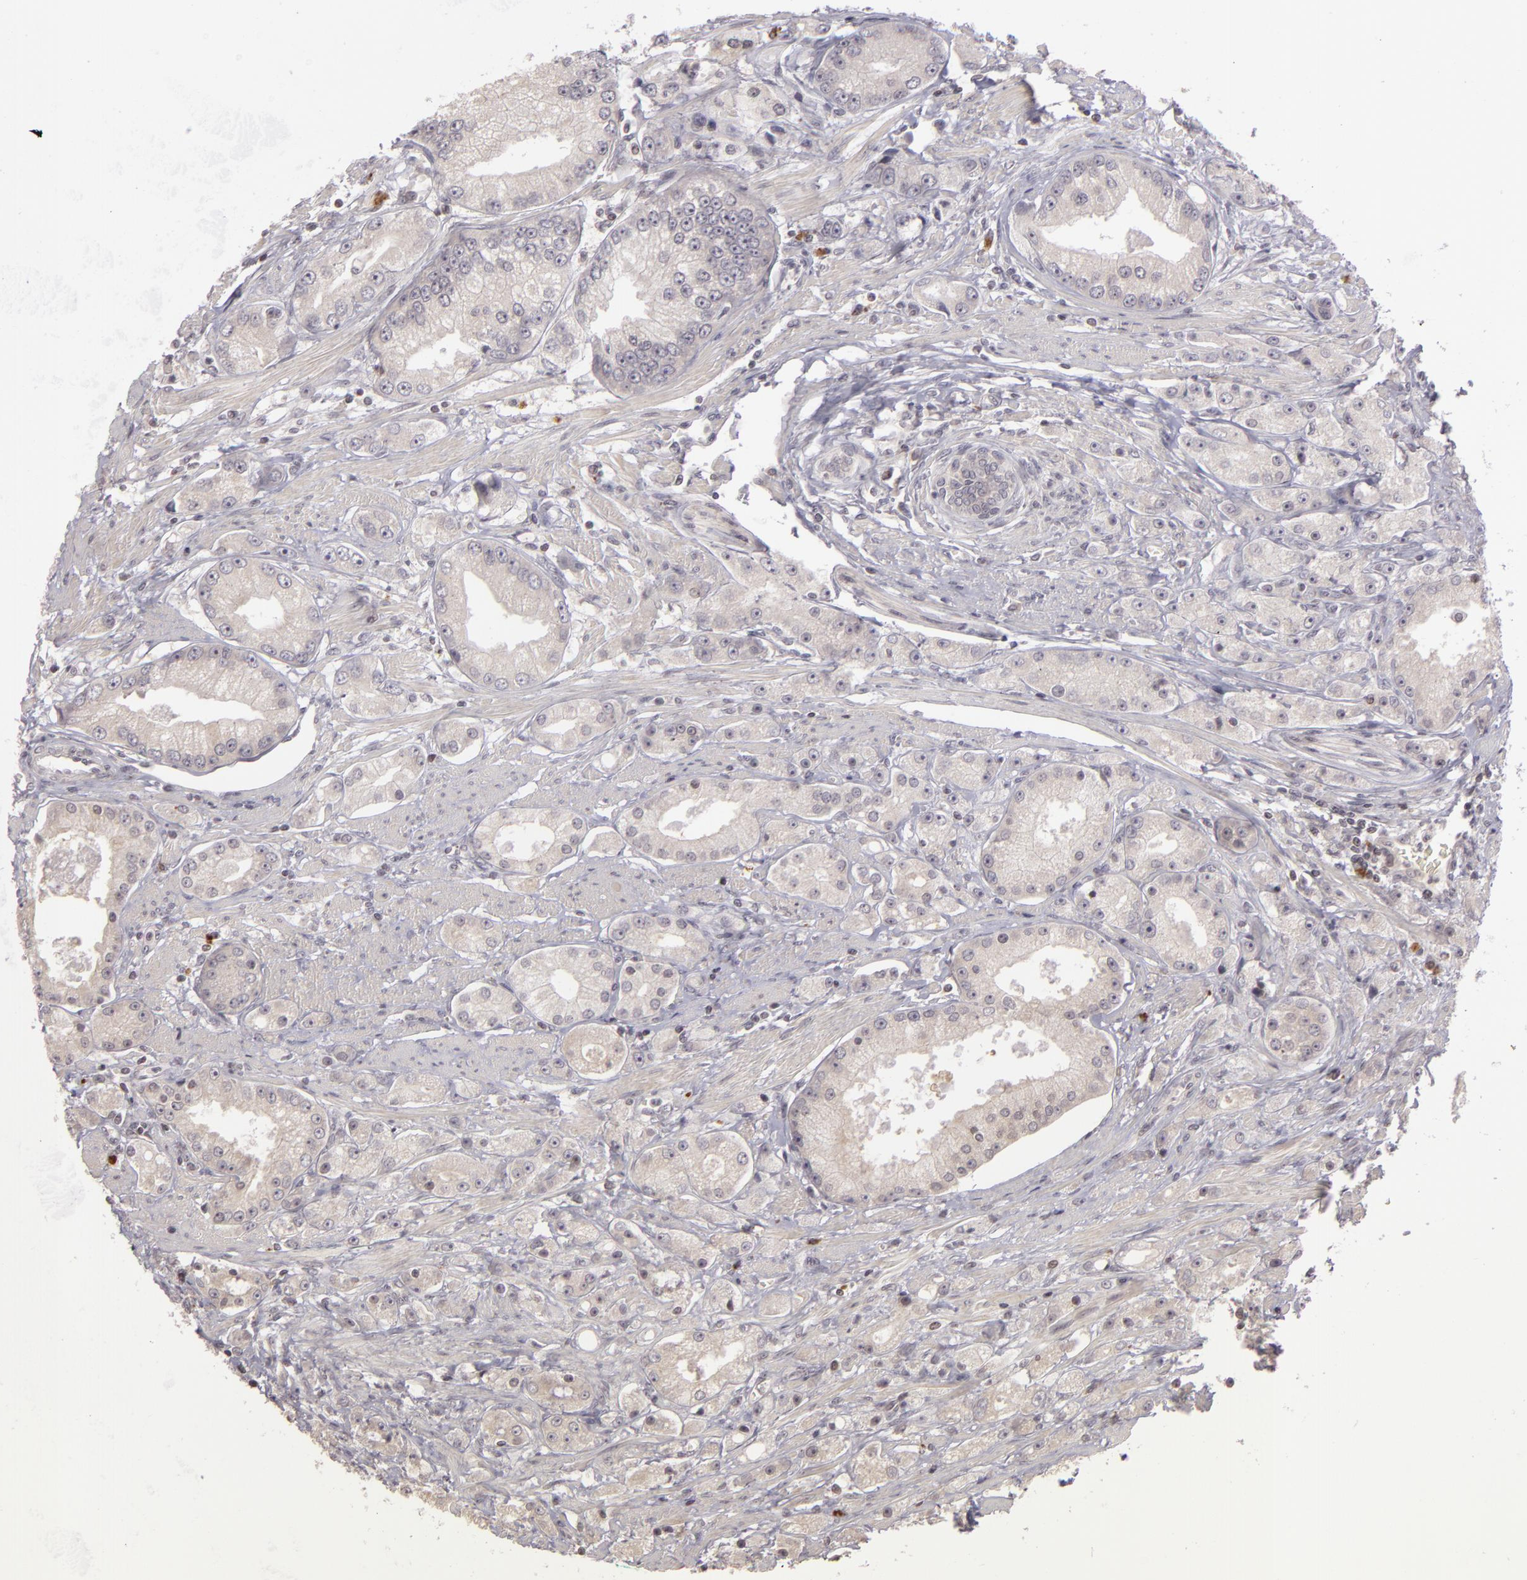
{"staining": {"intensity": "negative", "quantity": "none", "location": "none"}, "tissue": "prostate cancer", "cell_type": "Tumor cells", "image_type": "cancer", "snomed": [{"axis": "morphology", "description": "Adenocarcinoma, Medium grade"}, {"axis": "topography", "description": "Prostate"}], "caption": "The photomicrograph shows no staining of tumor cells in prostate medium-grade adenocarcinoma. (DAB (3,3'-diaminobenzidine) IHC, high magnification).", "gene": "AKAP6", "patient": {"sex": "male", "age": 72}}